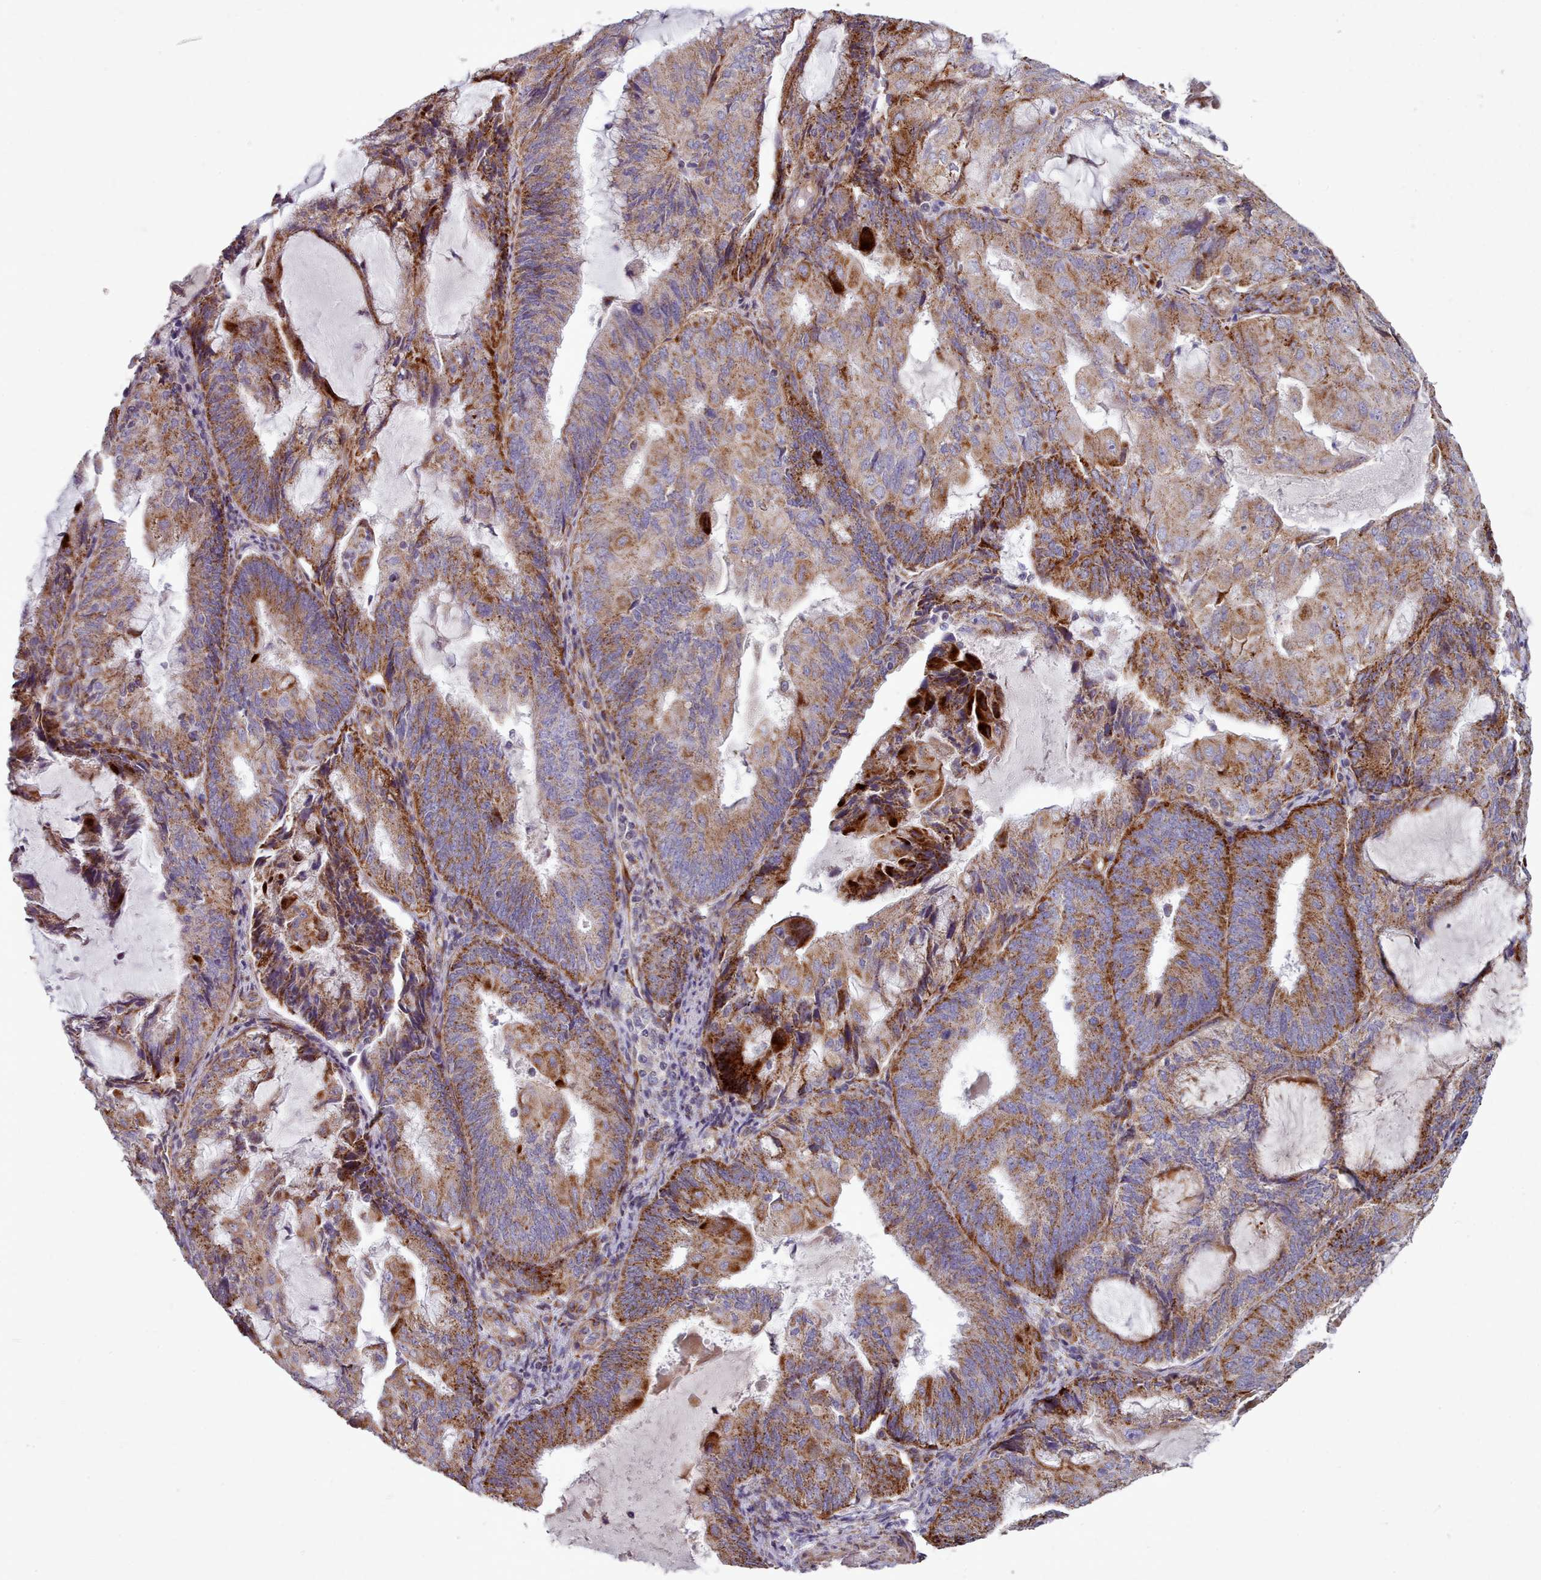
{"staining": {"intensity": "moderate", "quantity": ">75%", "location": "cytoplasmic/membranous"}, "tissue": "endometrial cancer", "cell_type": "Tumor cells", "image_type": "cancer", "snomed": [{"axis": "morphology", "description": "Adenocarcinoma, NOS"}, {"axis": "topography", "description": "Endometrium"}], "caption": "Protein staining demonstrates moderate cytoplasmic/membranous positivity in about >75% of tumor cells in endometrial cancer (adenocarcinoma). The staining was performed using DAB, with brown indicating positive protein expression. Nuclei are stained blue with hematoxylin.", "gene": "FKBP10", "patient": {"sex": "female", "age": 81}}